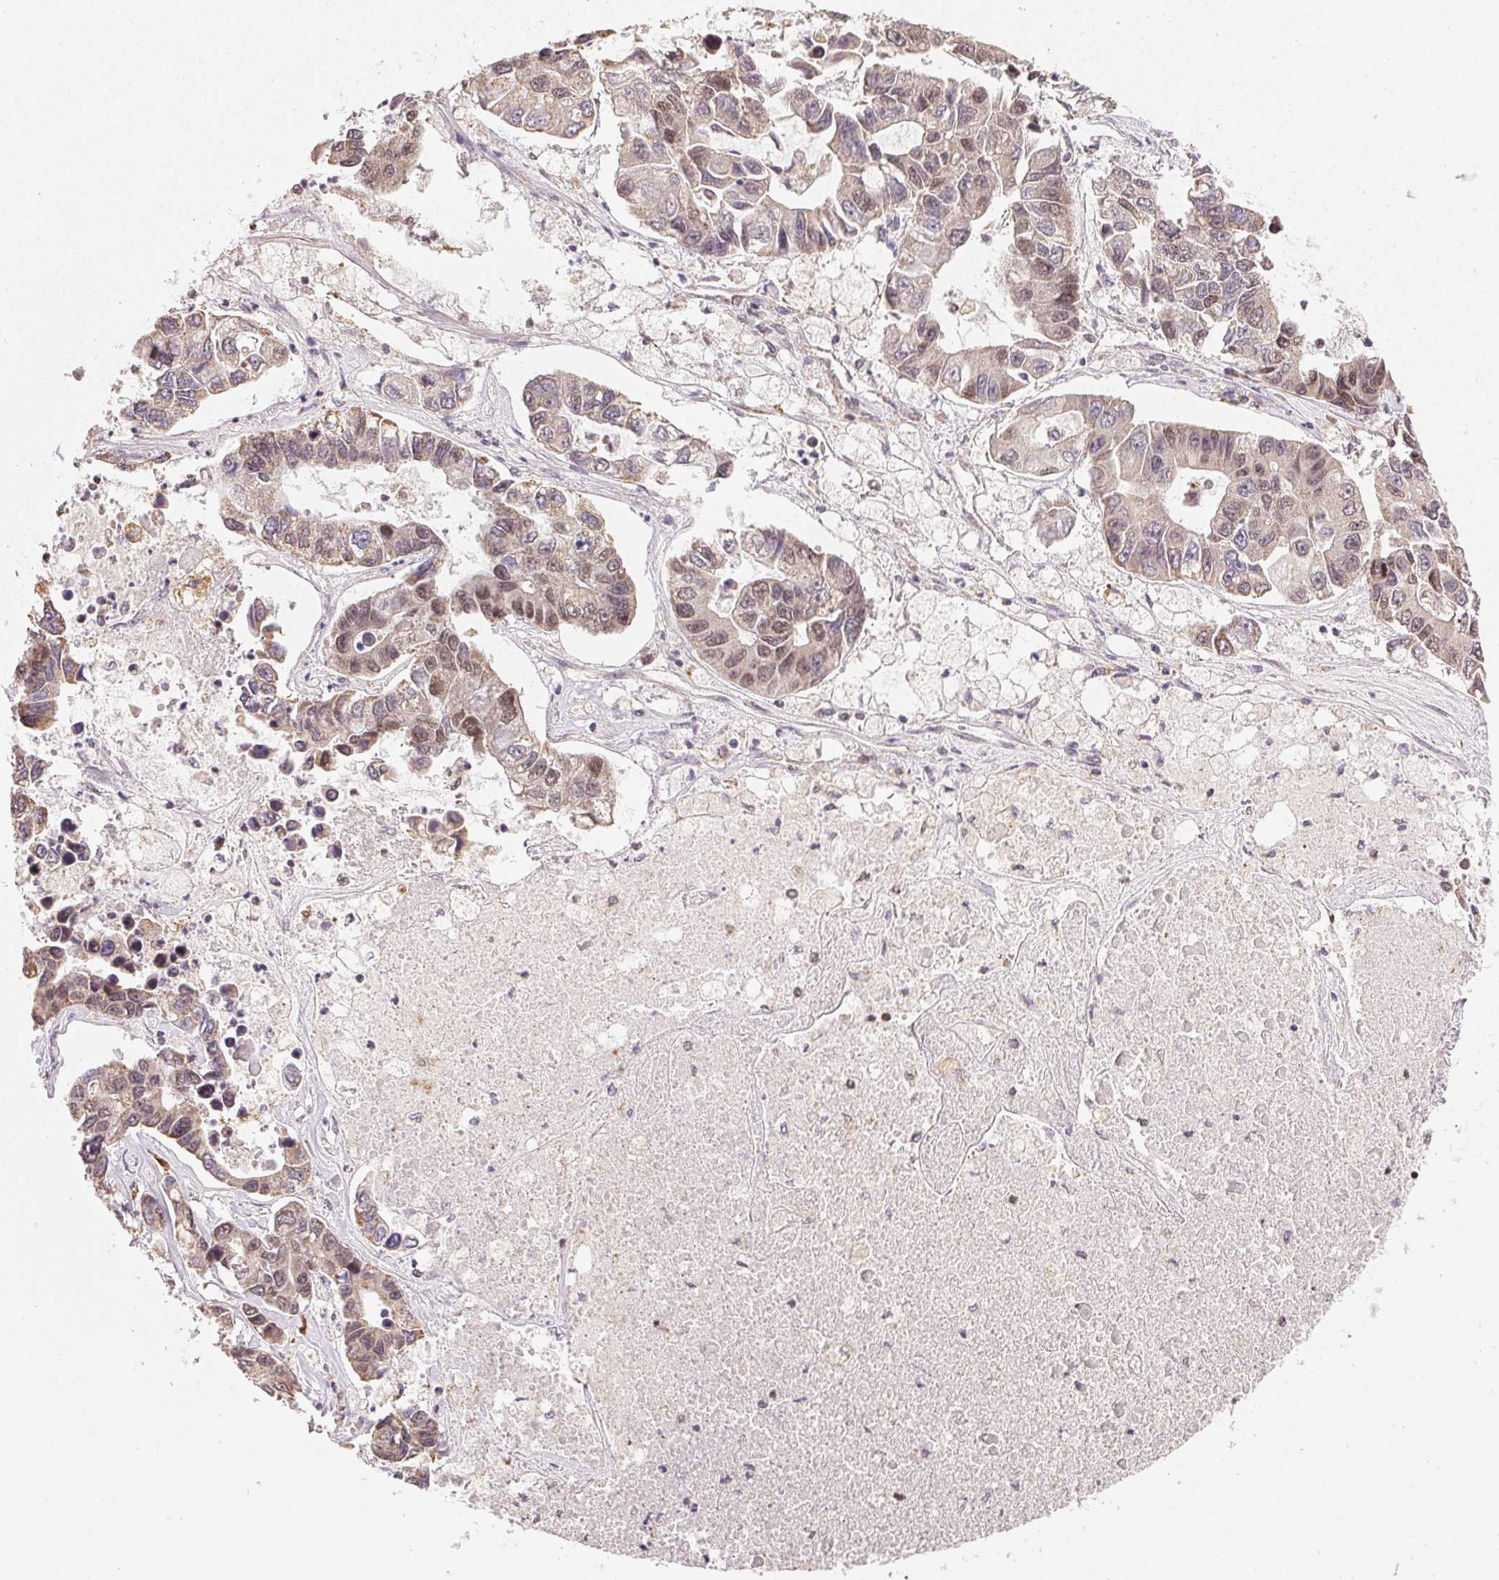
{"staining": {"intensity": "weak", "quantity": ">75%", "location": "nuclear"}, "tissue": "lung cancer", "cell_type": "Tumor cells", "image_type": "cancer", "snomed": [{"axis": "morphology", "description": "Adenocarcinoma, NOS"}, {"axis": "topography", "description": "Bronchus"}, {"axis": "topography", "description": "Lung"}], "caption": "Lung cancer tissue exhibits weak nuclear positivity in approximately >75% of tumor cells, visualized by immunohistochemistry. (IHC, brightfield microscopy, high magnification).", "gene": "PIWIL4", "patient": {"sex": "female", "age": 51}}